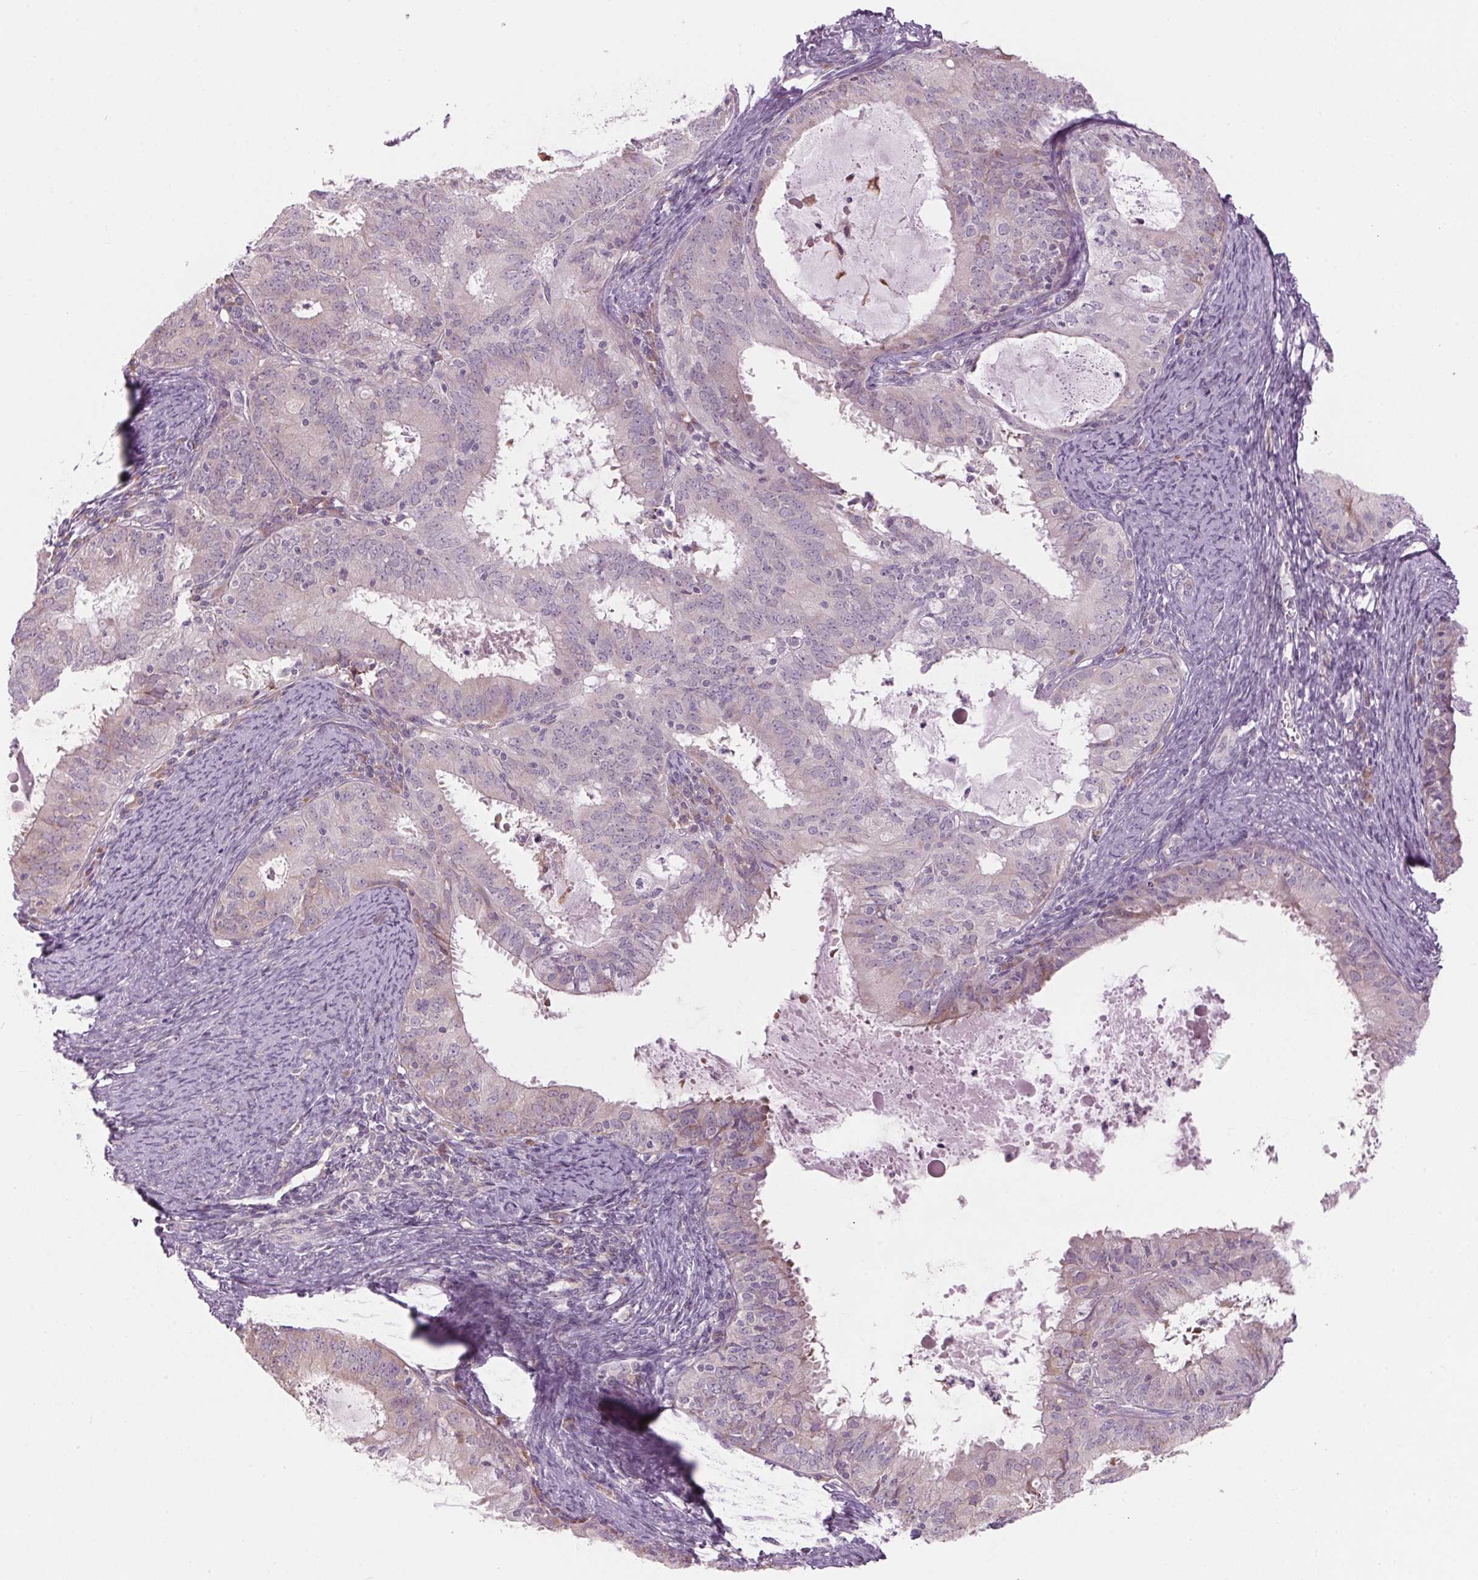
{"staining": {"intensity": "weak", "quantity": "25%-75%", "location": "cytoplasmic/membranous"}, "tissue": "endometrial cancer", "cell_type": "Tumor cells", "image_type": "cancer", "snomed": [{"axis": "morphology", "description": "Adenocarcinoma, NOS"}, {"axis": "topography", "description": "Endometrium"}], "caption": "A high-resolution photomicrograph shows immunohistochemistry staining of endometrial adenocarcinoma, which displays weak cytoplasmic/membranous positivity in approximately 25%-75% of tumor cells.", "gene": "GNMT", "patient": {"sex": "female", "age": 57}}